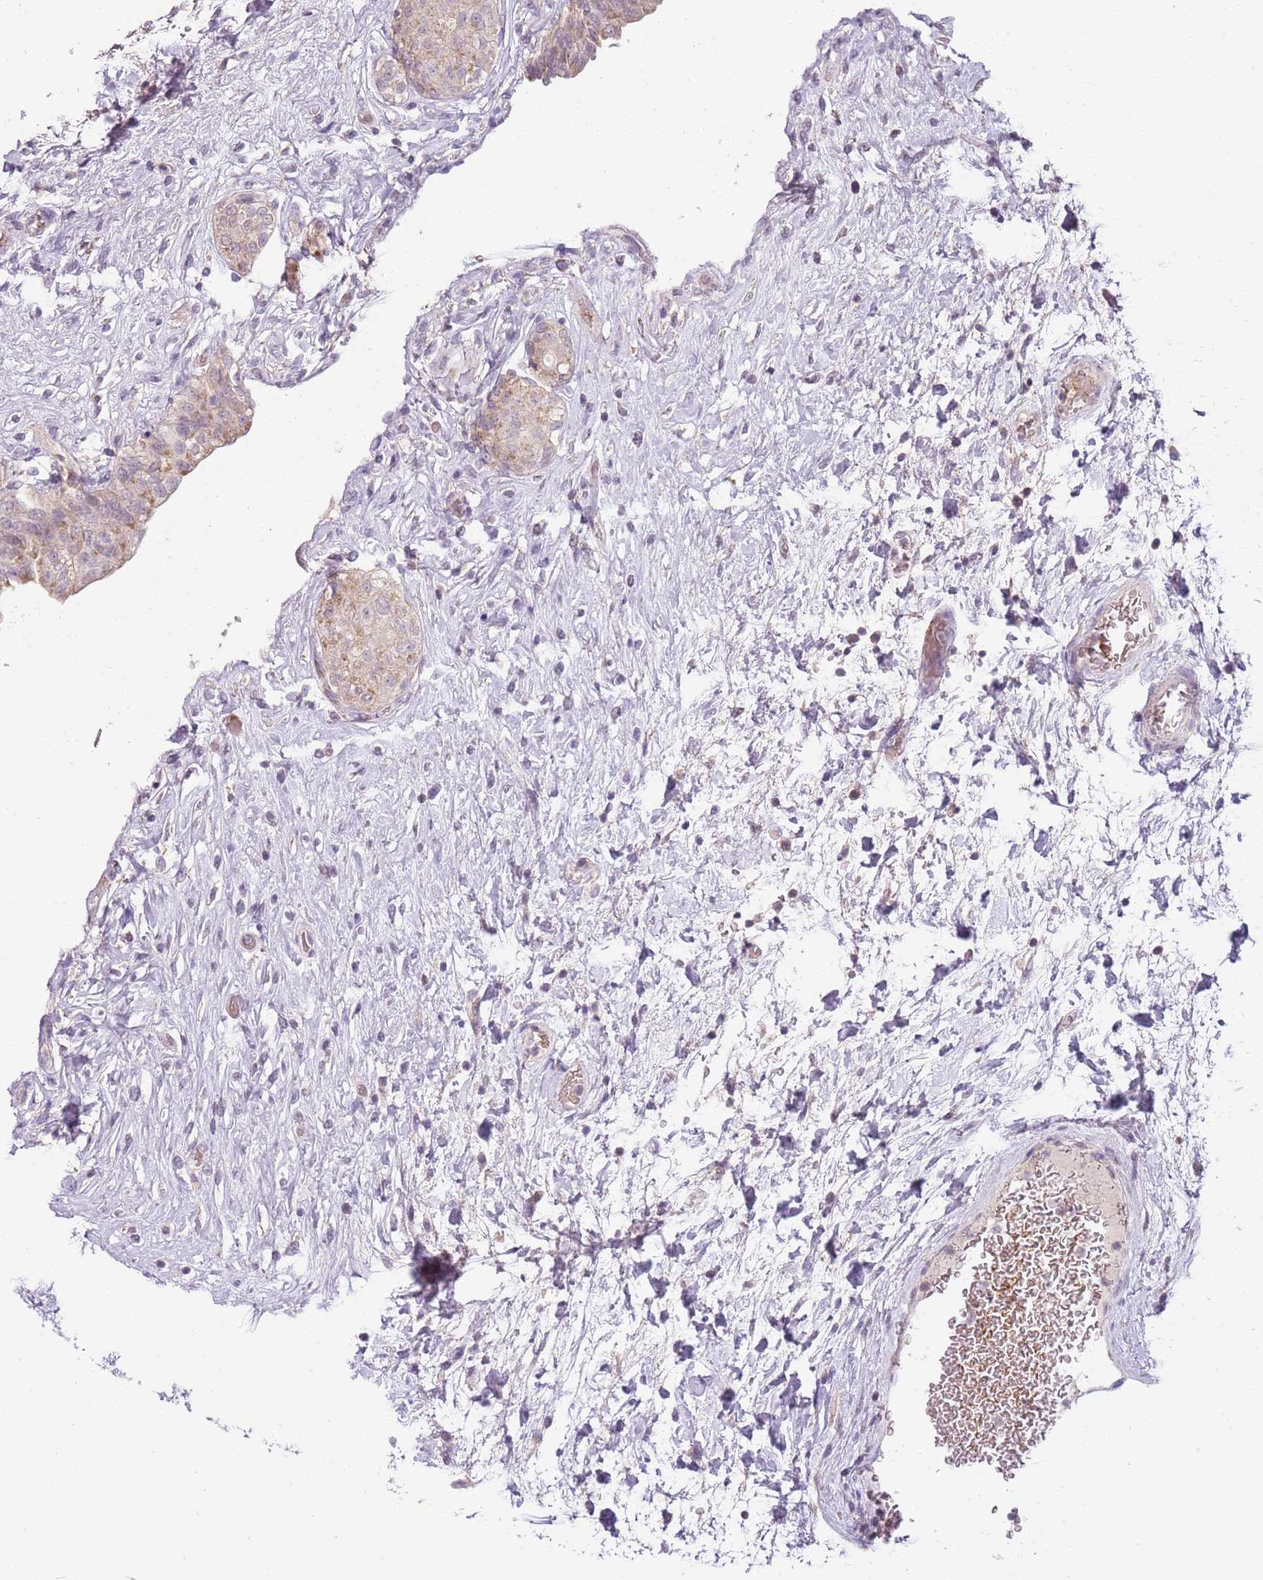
{"staining": {"intensity": "weak", "quantity": "25%-75%", "location": "cytoplasmic/membranous,nuclear"}, "tissue": "urinary bladder", "cell_type": "Urothelial cells", "image_type": "normal", "snomed": [{"axis": "morphology", "description": "Normal tissue, NOS"}, {"axis": "topography", "description": "Urinary bladder"}], "caption": "Immunohistochemistry (IHC) histopathology image of unremarkable human urinary bladder stained for a protein (brown), which demonstrates low levels of weak cytoplasmic/membranous,nuclear expression in about 25%-75% of urothelial cells.", "gene": "TEKT4", "patient": {"sex": "male", "age": 74}}